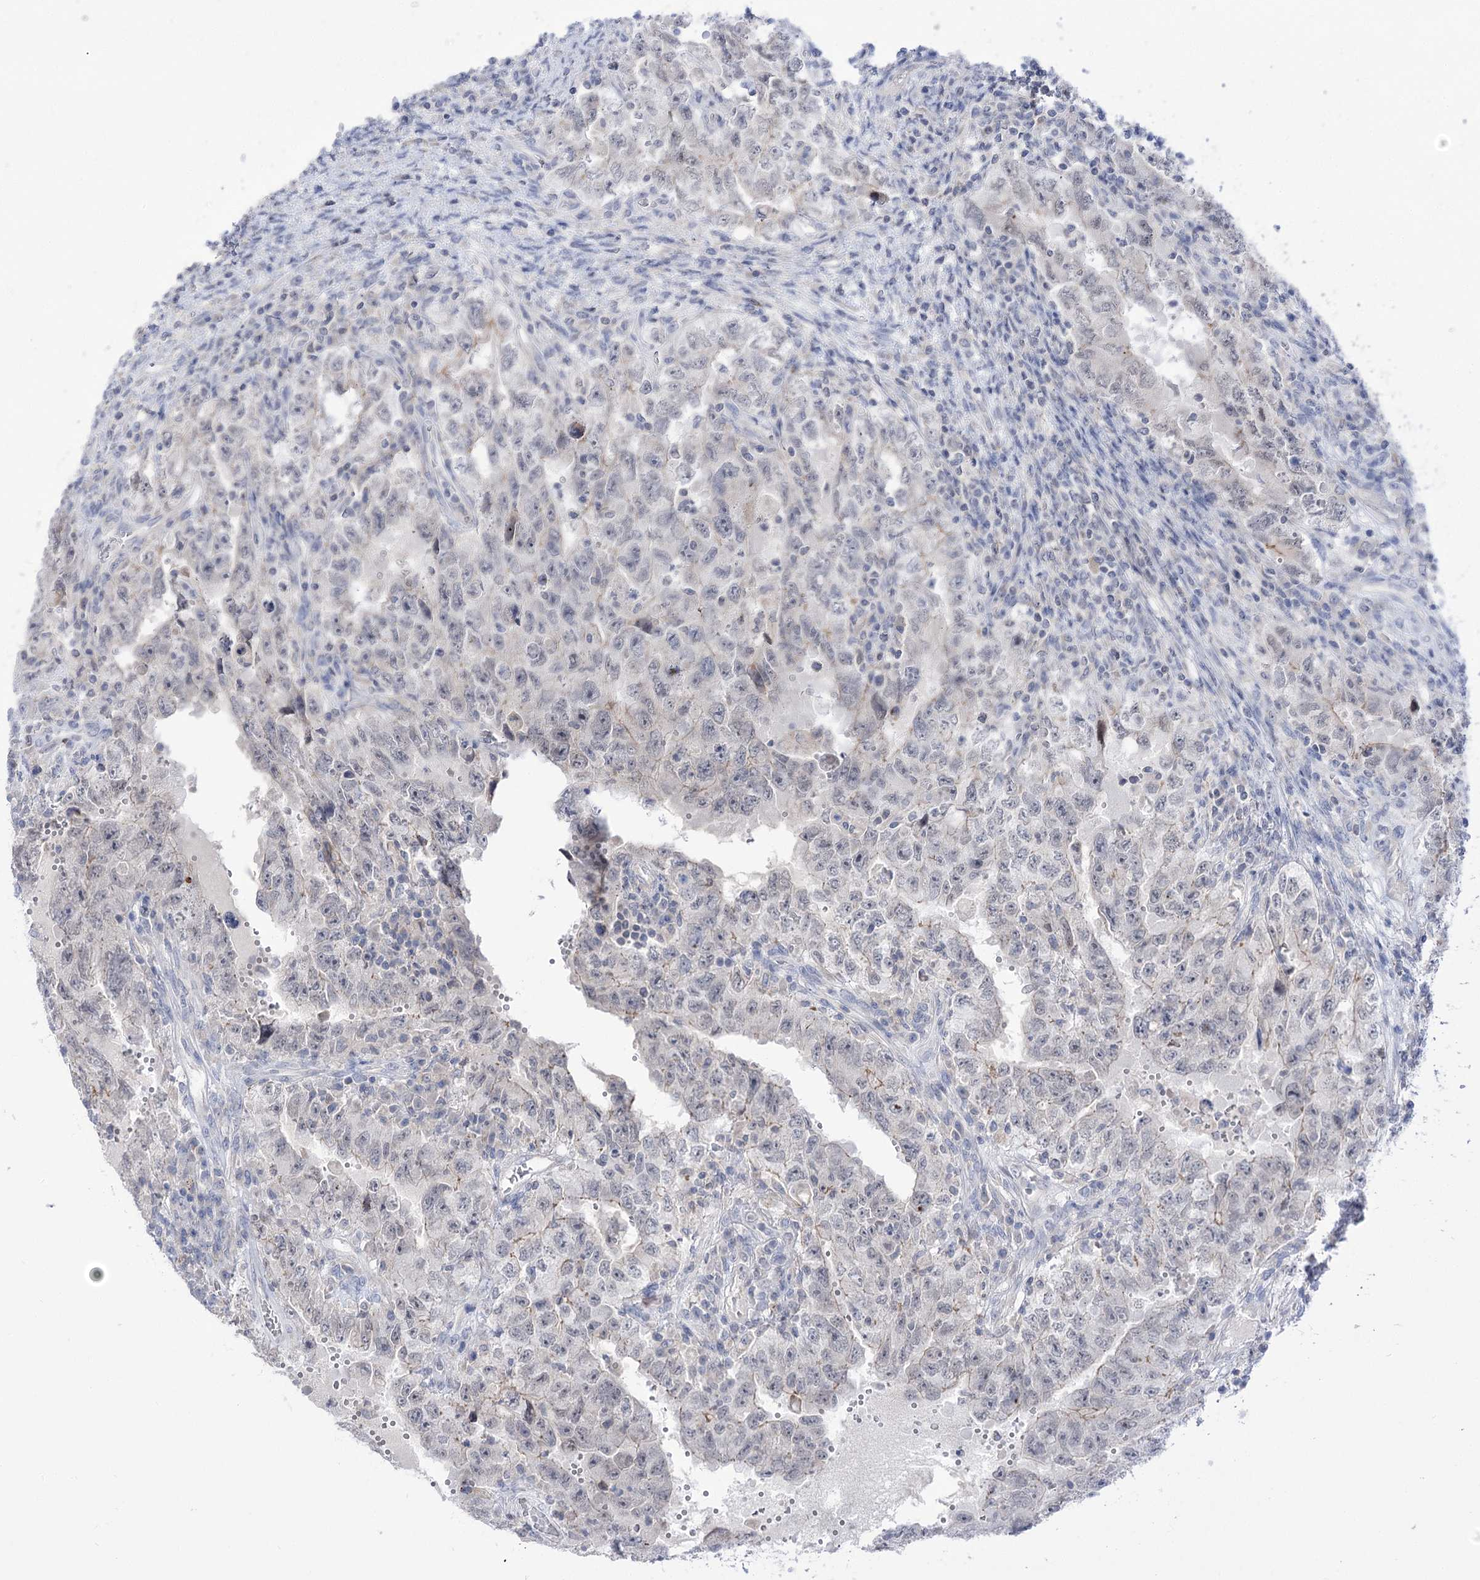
{"staining": {"intensity": "negative", "quantity": "none", "location": "none"}, "tissue": "testis cancer", "cell_type": "Tumor cells", "image_type": "cancer", "snomed": [{"axis": "morphology", "description": "Carcinoma, Embryonal, NOS"}, {"axis": "topography", "description": "Testis"}], "caption": "This is an immunohistochemistry image of embryonal carcinoma (testis). There is no positivity in tumor cells.", "gene": "HELT", "patient": {"sex": "male", "age": 26}}